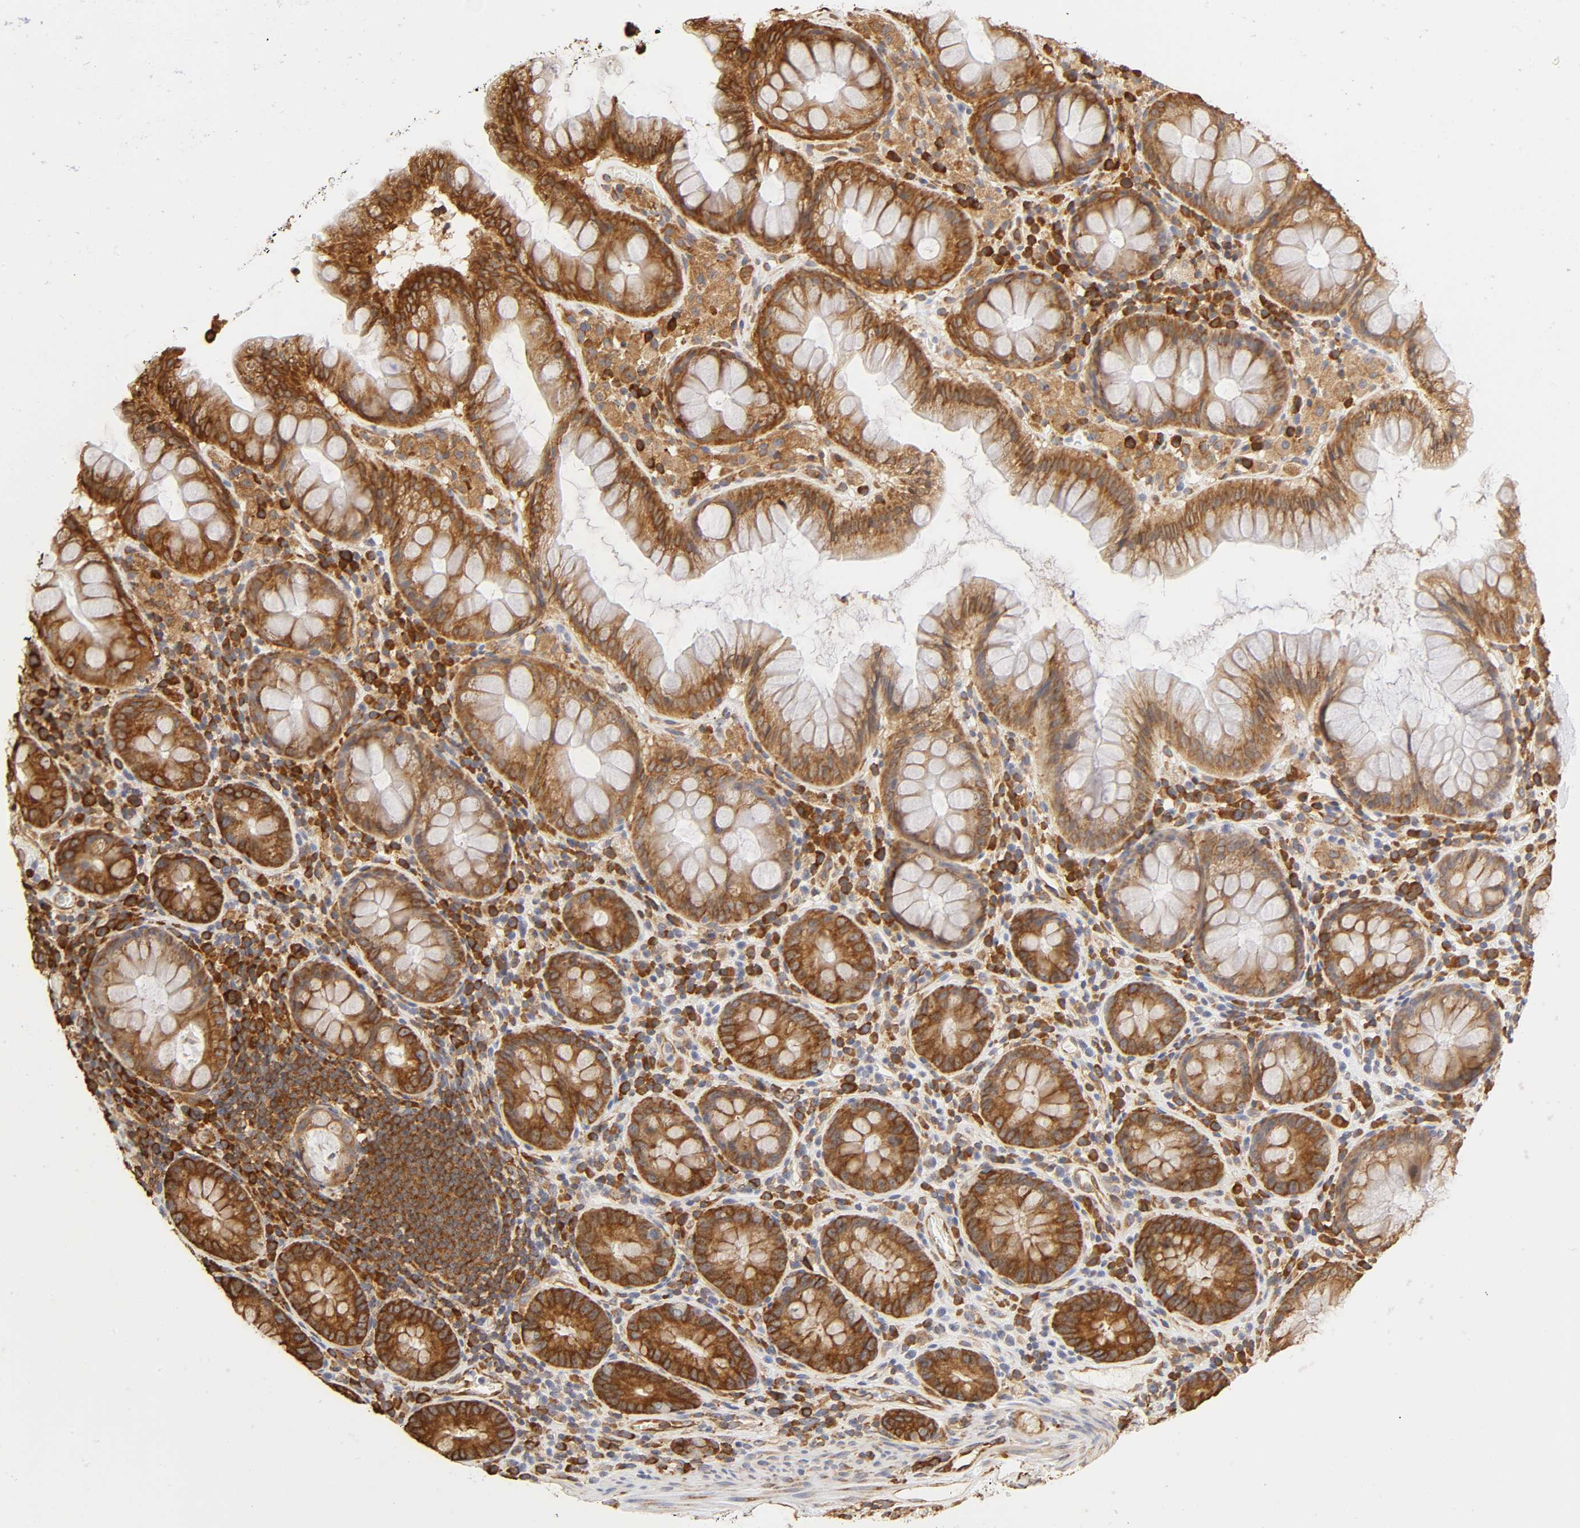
{"staining": {"intensity": "moderate", "quantity": ">75%", "location": "cytoplasmic/membranous"}, "tissue": "colon", "cell_type": "Endothelial cells", "image_type": "normal", "snomed": [{"axis": "morphology", "description": "Normal tissue, NOS"}, {"axis": "topography", "description": "Colon"}], "caption": "Immunohistochemical staining of unremarkable human colon reveals moderate cytoplasmic/membranous protein positivity in about >75% of endothelial cells.", "gene": "RPL14", "patient": {"sex": "female", "age": 46}}